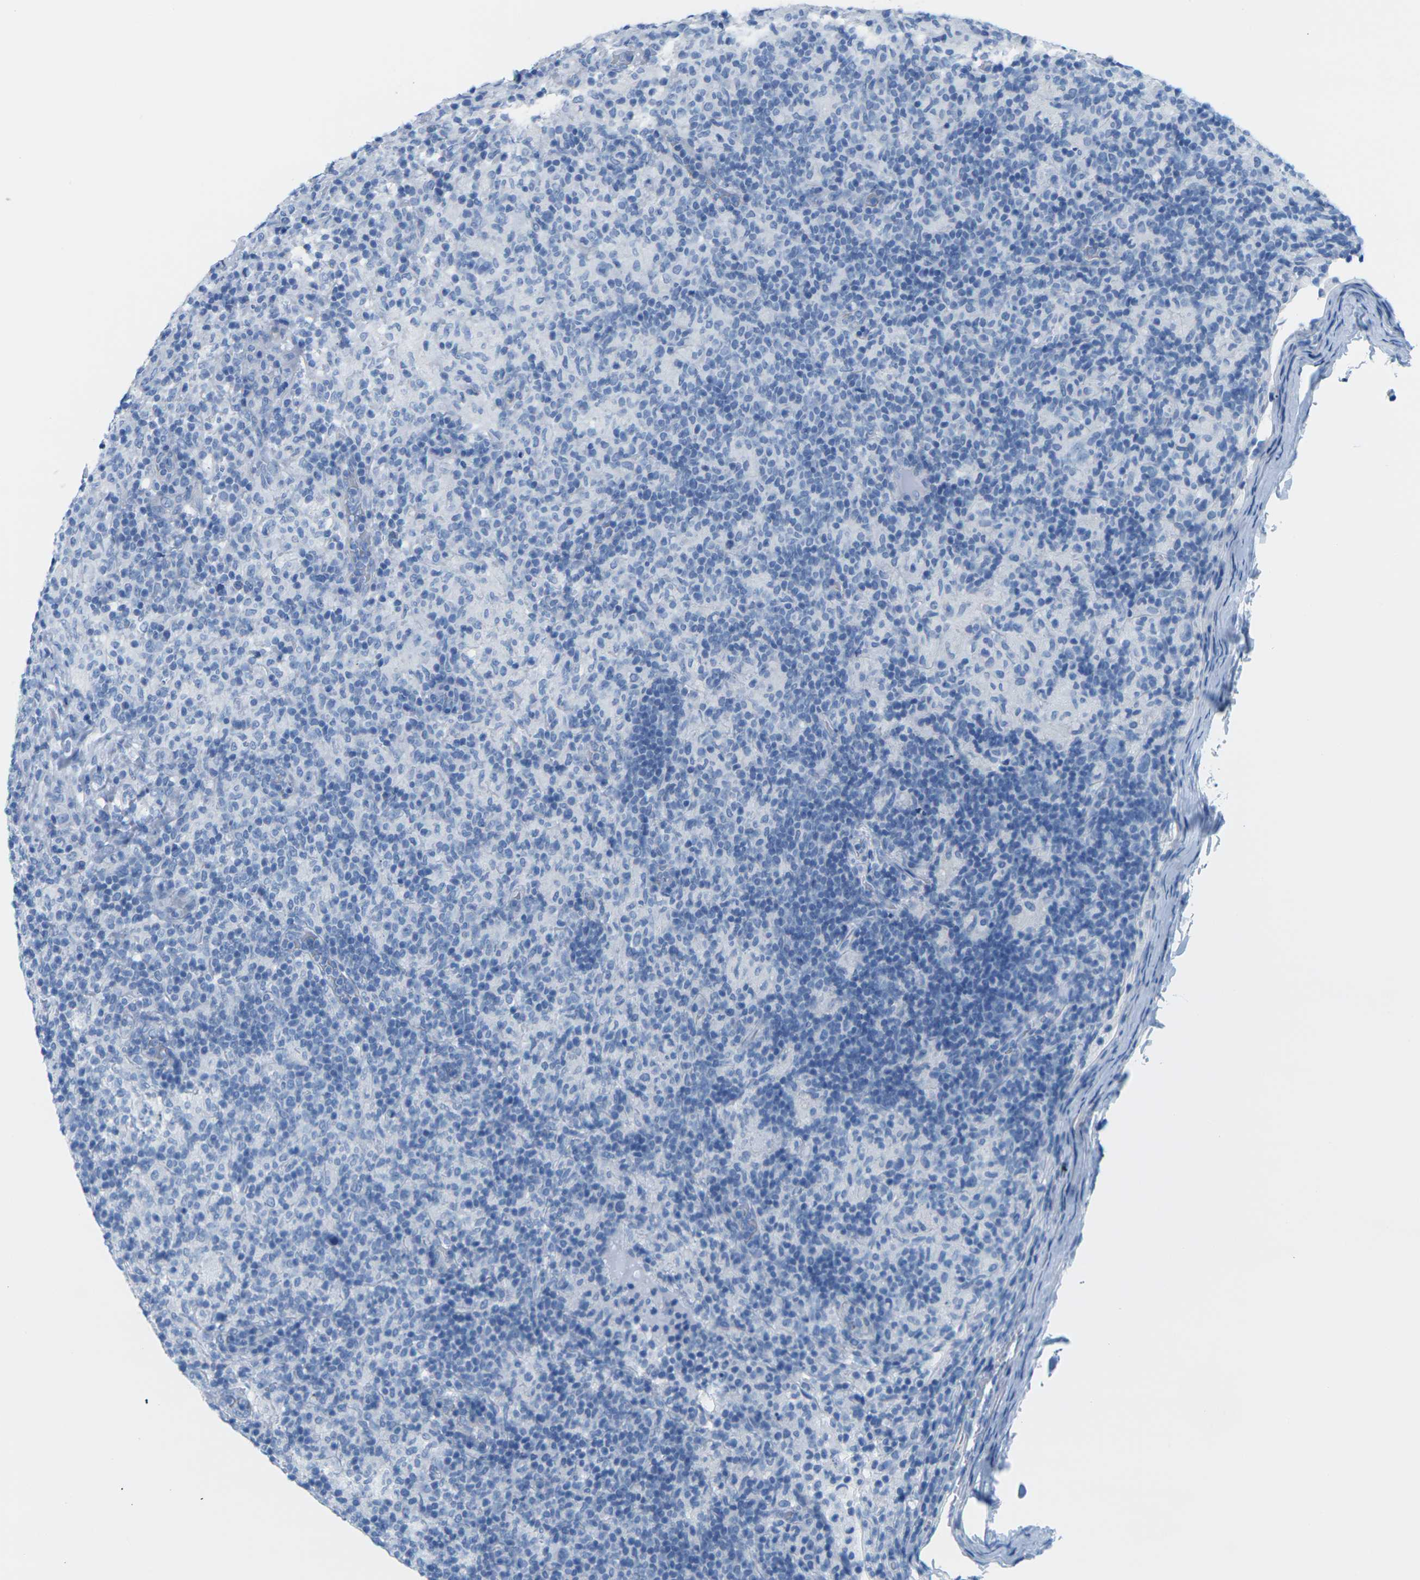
{"staining": {"intensity": "negative", "quantity": "none", "location": "none"}, "tissue": "lymphoma", "cell_type": "Tumor cells", "image_type": "cancer", "snomed": [{"axis": "morphology", "description": "Hodgkin's disease, NOS"}, {"axis": "topography", "description": "Lymph node"}], "caption": "Protein analysis of Hodgkin's disease displays no significant staining in tumor cells.", "gene": "SLC12A1", "patient": {"sex": "male", "age": 70}}